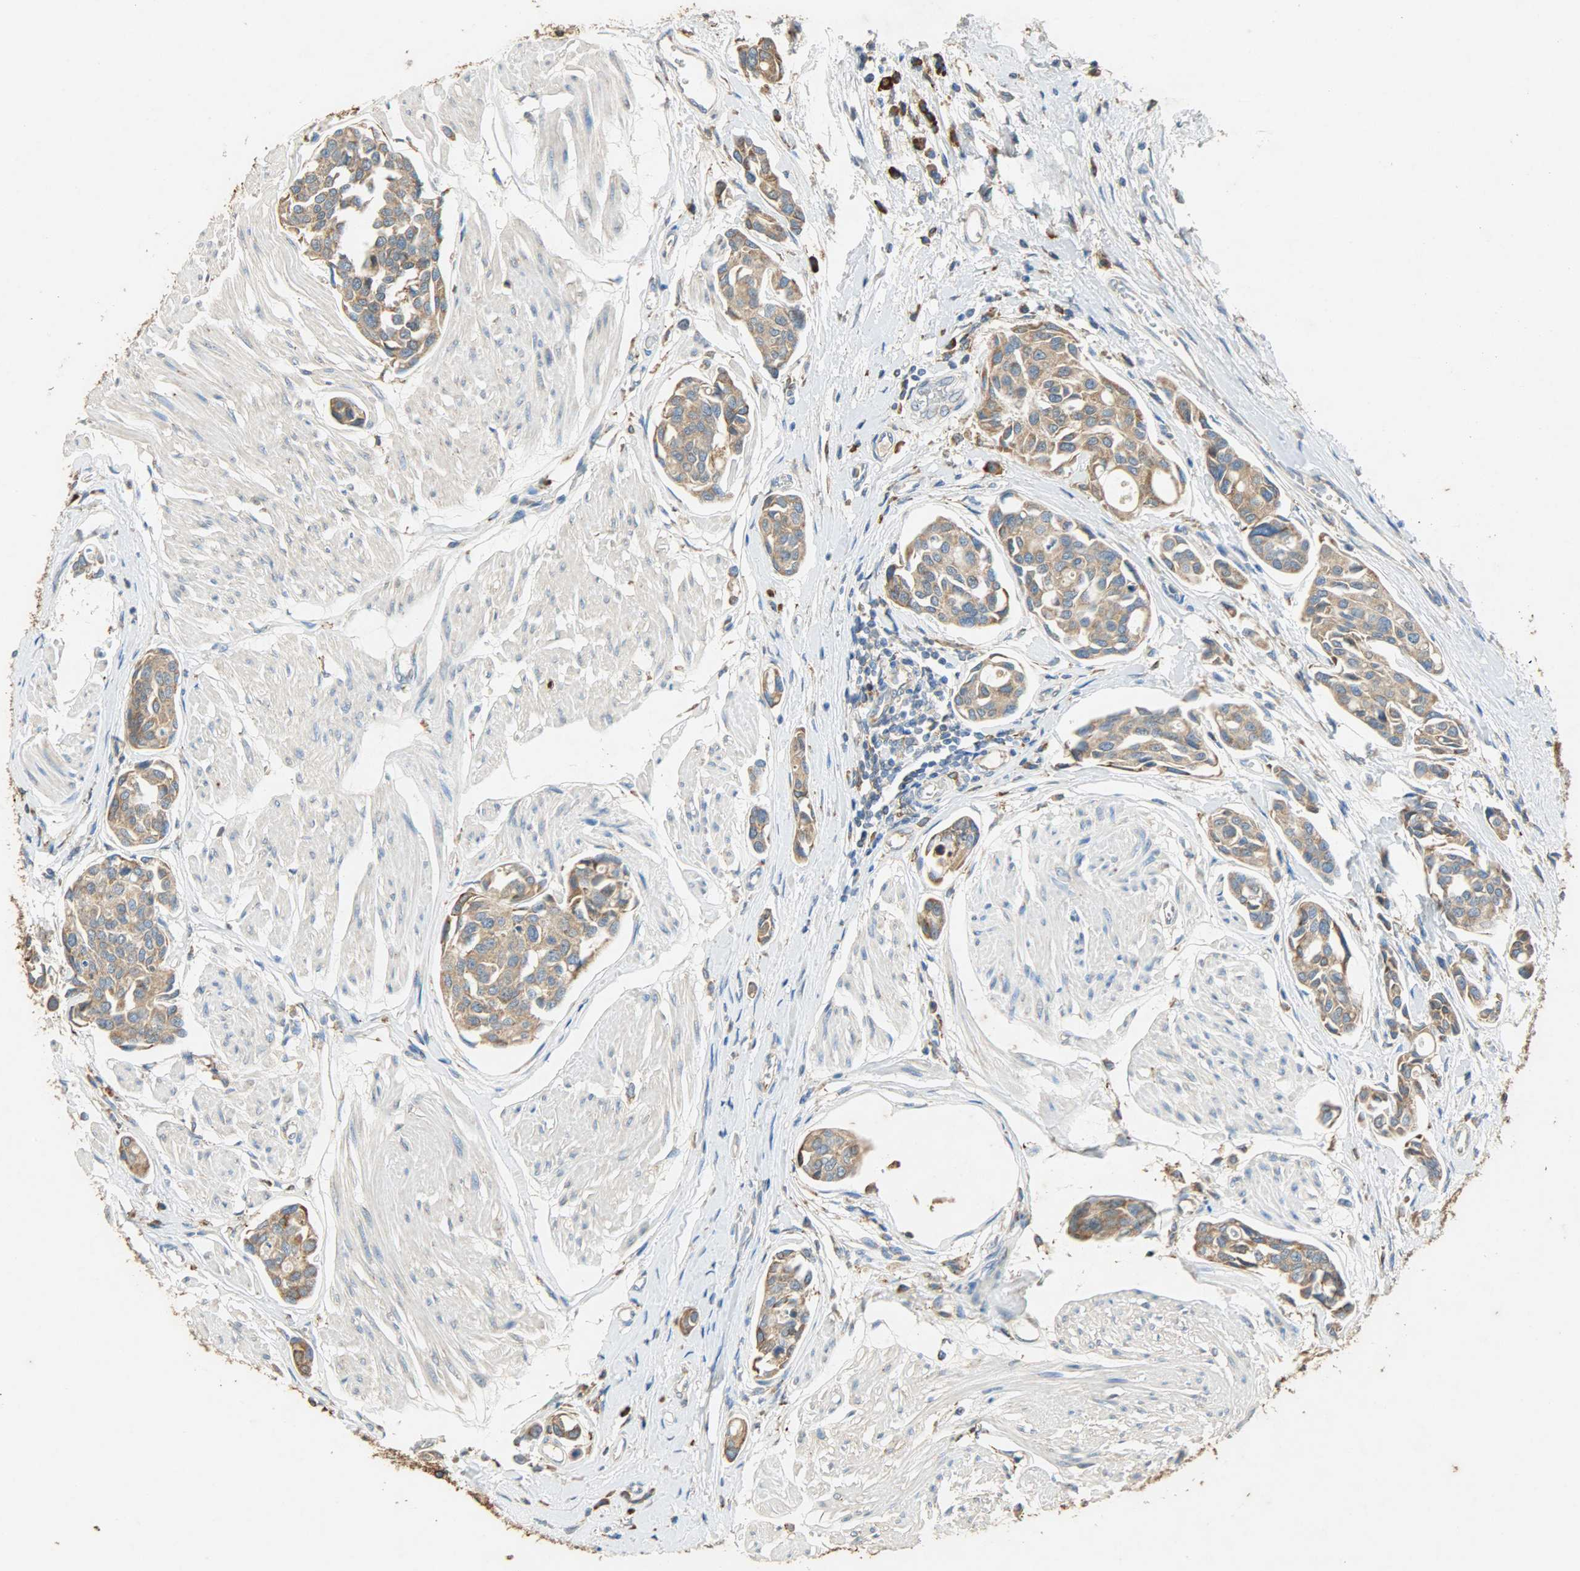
{"staining": {"intensity": "moderate", "quantity": ">75%", "location": "cytoplasmic/membranous"}, "tissue": "urothelial cancer", "cell_type": "Tumor cells", "image_type": "cancer", "snomed": [{"axis": "morphology", "description": "Urothelial carcinoma, High grade"}, {"axis": "topography", "description": "Urinary bladder"}], "caption": "DAB (3,3'-diaminobenzidine) immunohistochemical staining of urothelial cancer reveals moderate cytoplasmic/membranous protein expression in approximately >75% of tumor cells.", "gene": "HSPA5", "patient": {"sex": "male", "age": 78}}